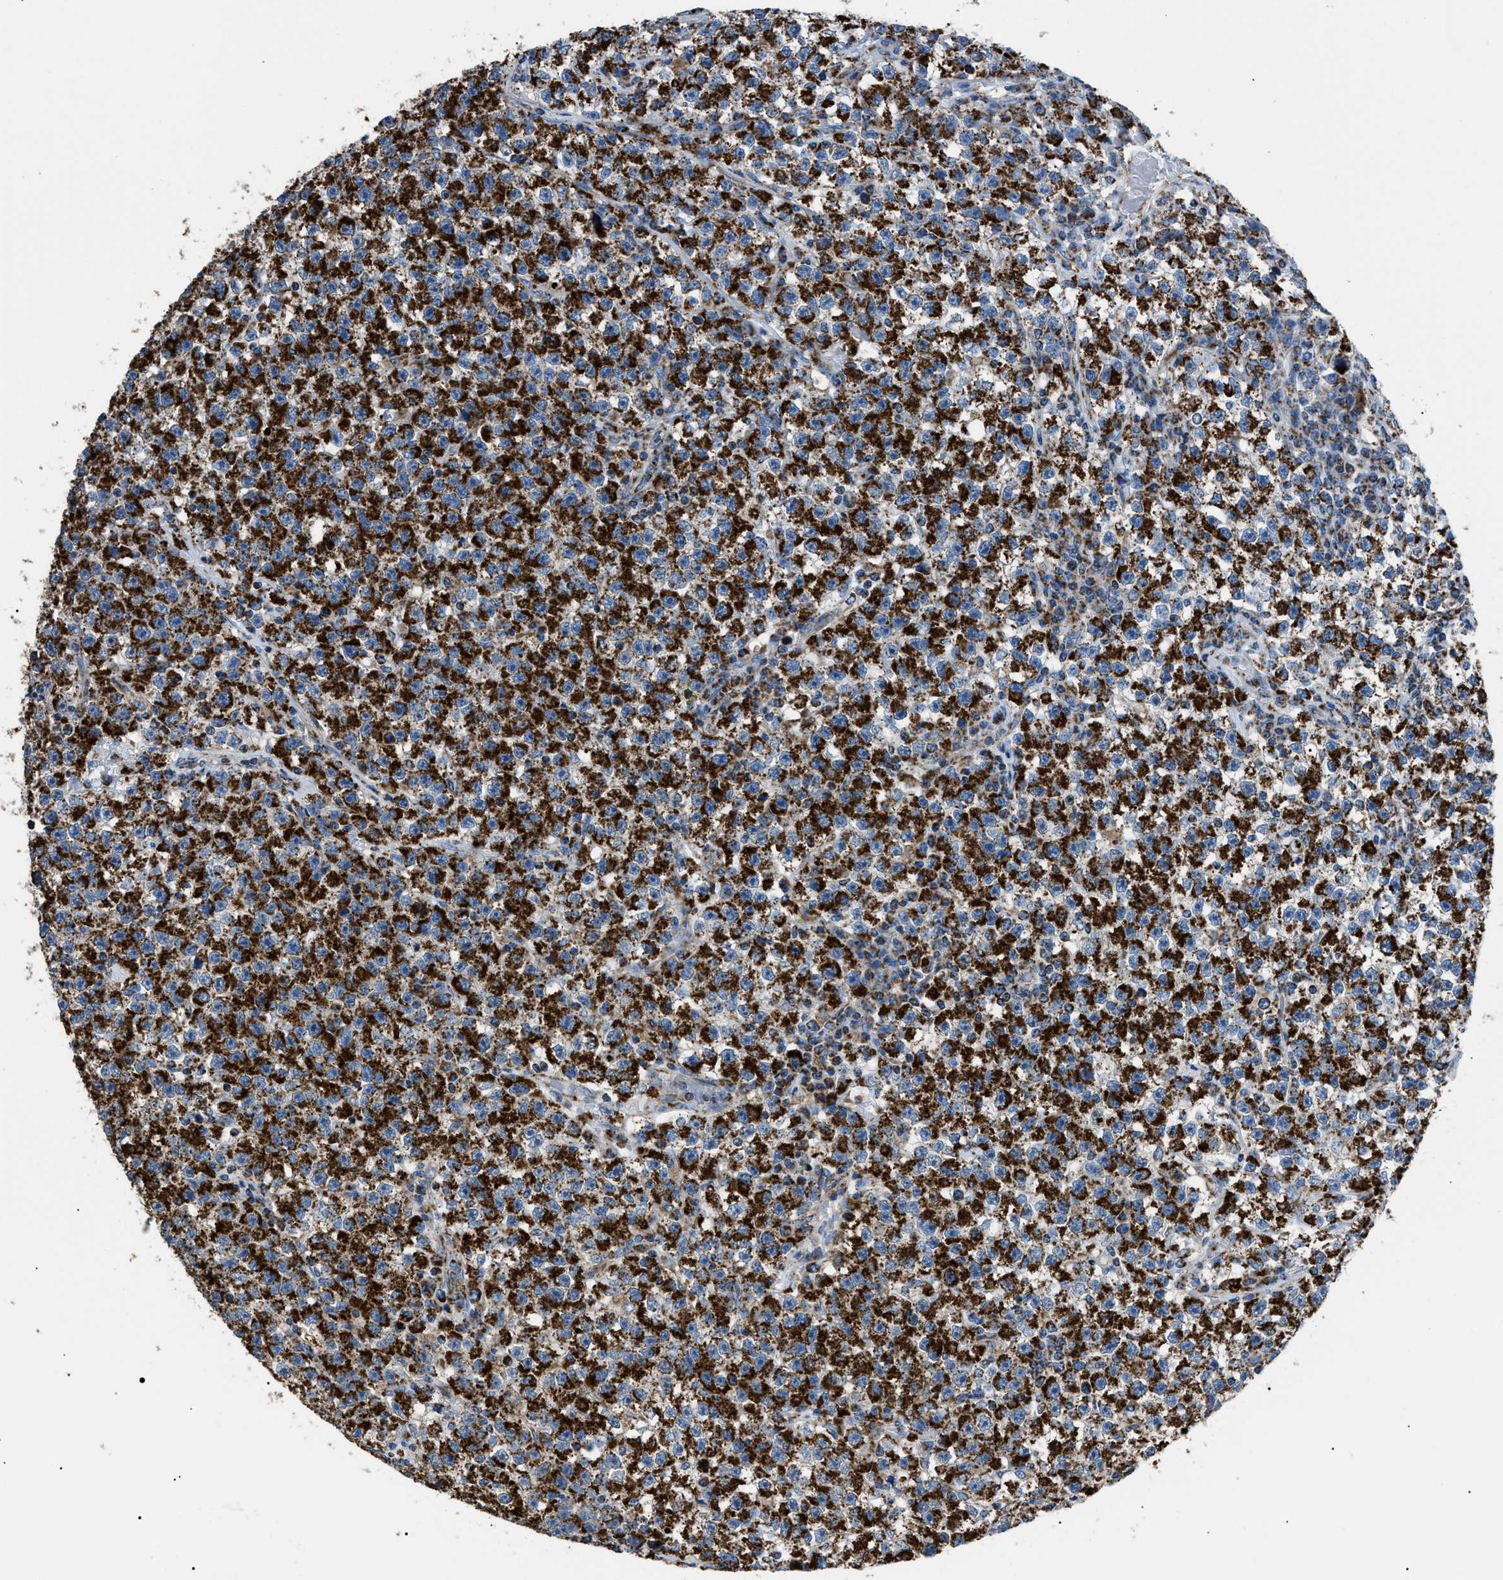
{"staining": {"intensity": "strong", "quantity": ">75%", "location": "cytoplasmic/membranous"}, "tissue": "testis cancer", "cell_type": "Tumor cells", "image_type": "cancer", "snomed": [{"axis": "morphology", "description": "Seminoma, NOS"}, {"axis": "topography", "description": "Testis"}], "caption": "A brown stain labels strong cytoplasmic/membranous expression of a protein in testis cancer (seminoma) tumor cells. The staining was performed using DAB to visualize the protein expression in brown, while the nuclei were stained in blue with hematoxylin (Magnification: 20x).", "gene": "PHB2", "patient": {"sex": "male", "age": 22}}